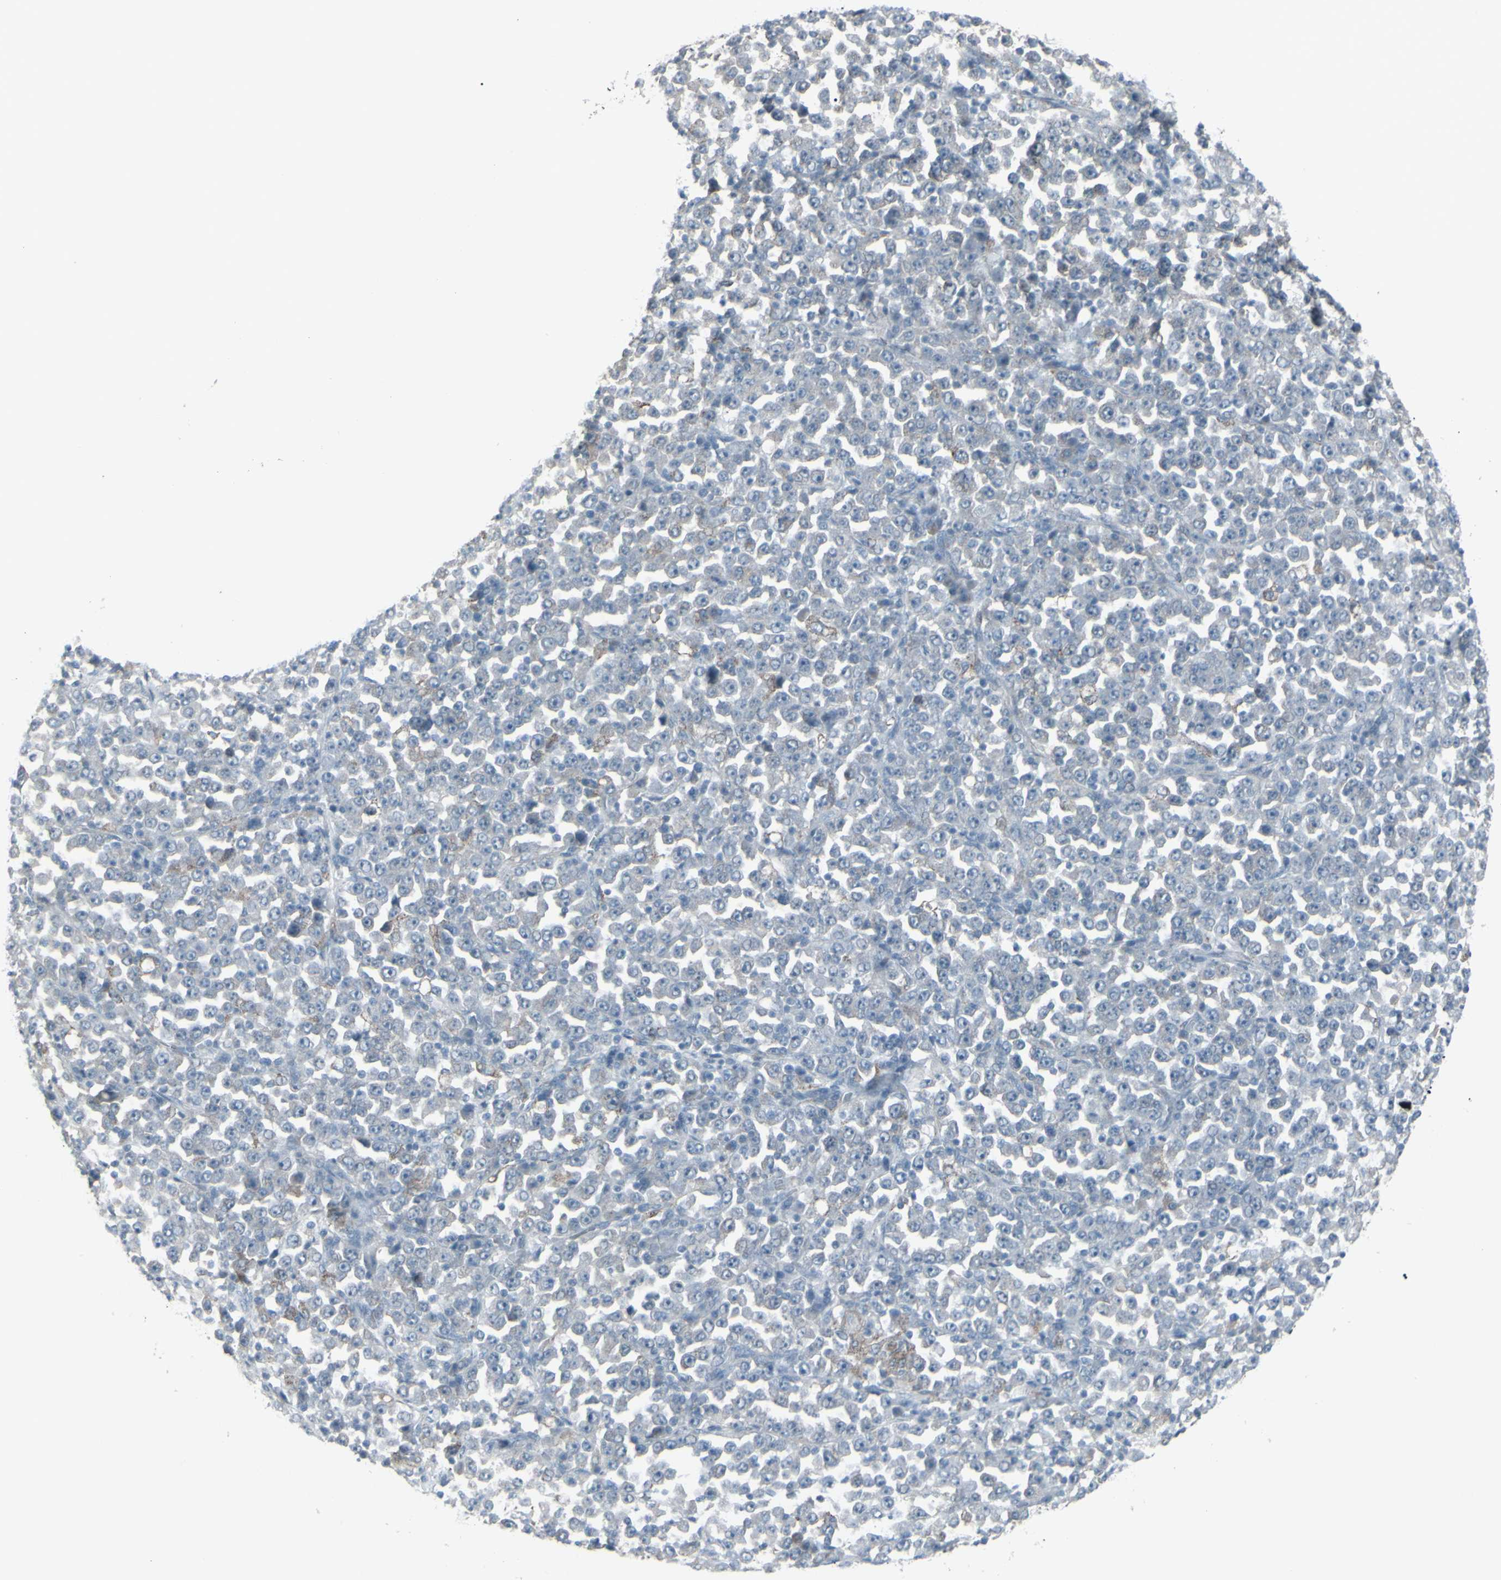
{"staining": {"intensity": "negative", "quantity": "none", "location": "none"}, "tissue": "stomach cancer", "cell_type": "Tumor cells", "image_type": "cancer", "snomed": [{"axis": "morphology", "description": "Normal tissue, NOS"}, {"axis": "morphology", "description": "Adenocarcinoma, NOS"}, {"axis": "topography", "description": "Stomach, upper"}, {"axis": "topography", "description": "Stomach"}], "caption": "DAB immunohistochemical staining of human stomach adenocarcinoma demonstrates no significant staining in tumor cells.", "gene": "RAB3A", "patient": {"sex": "male", "age": 59}}